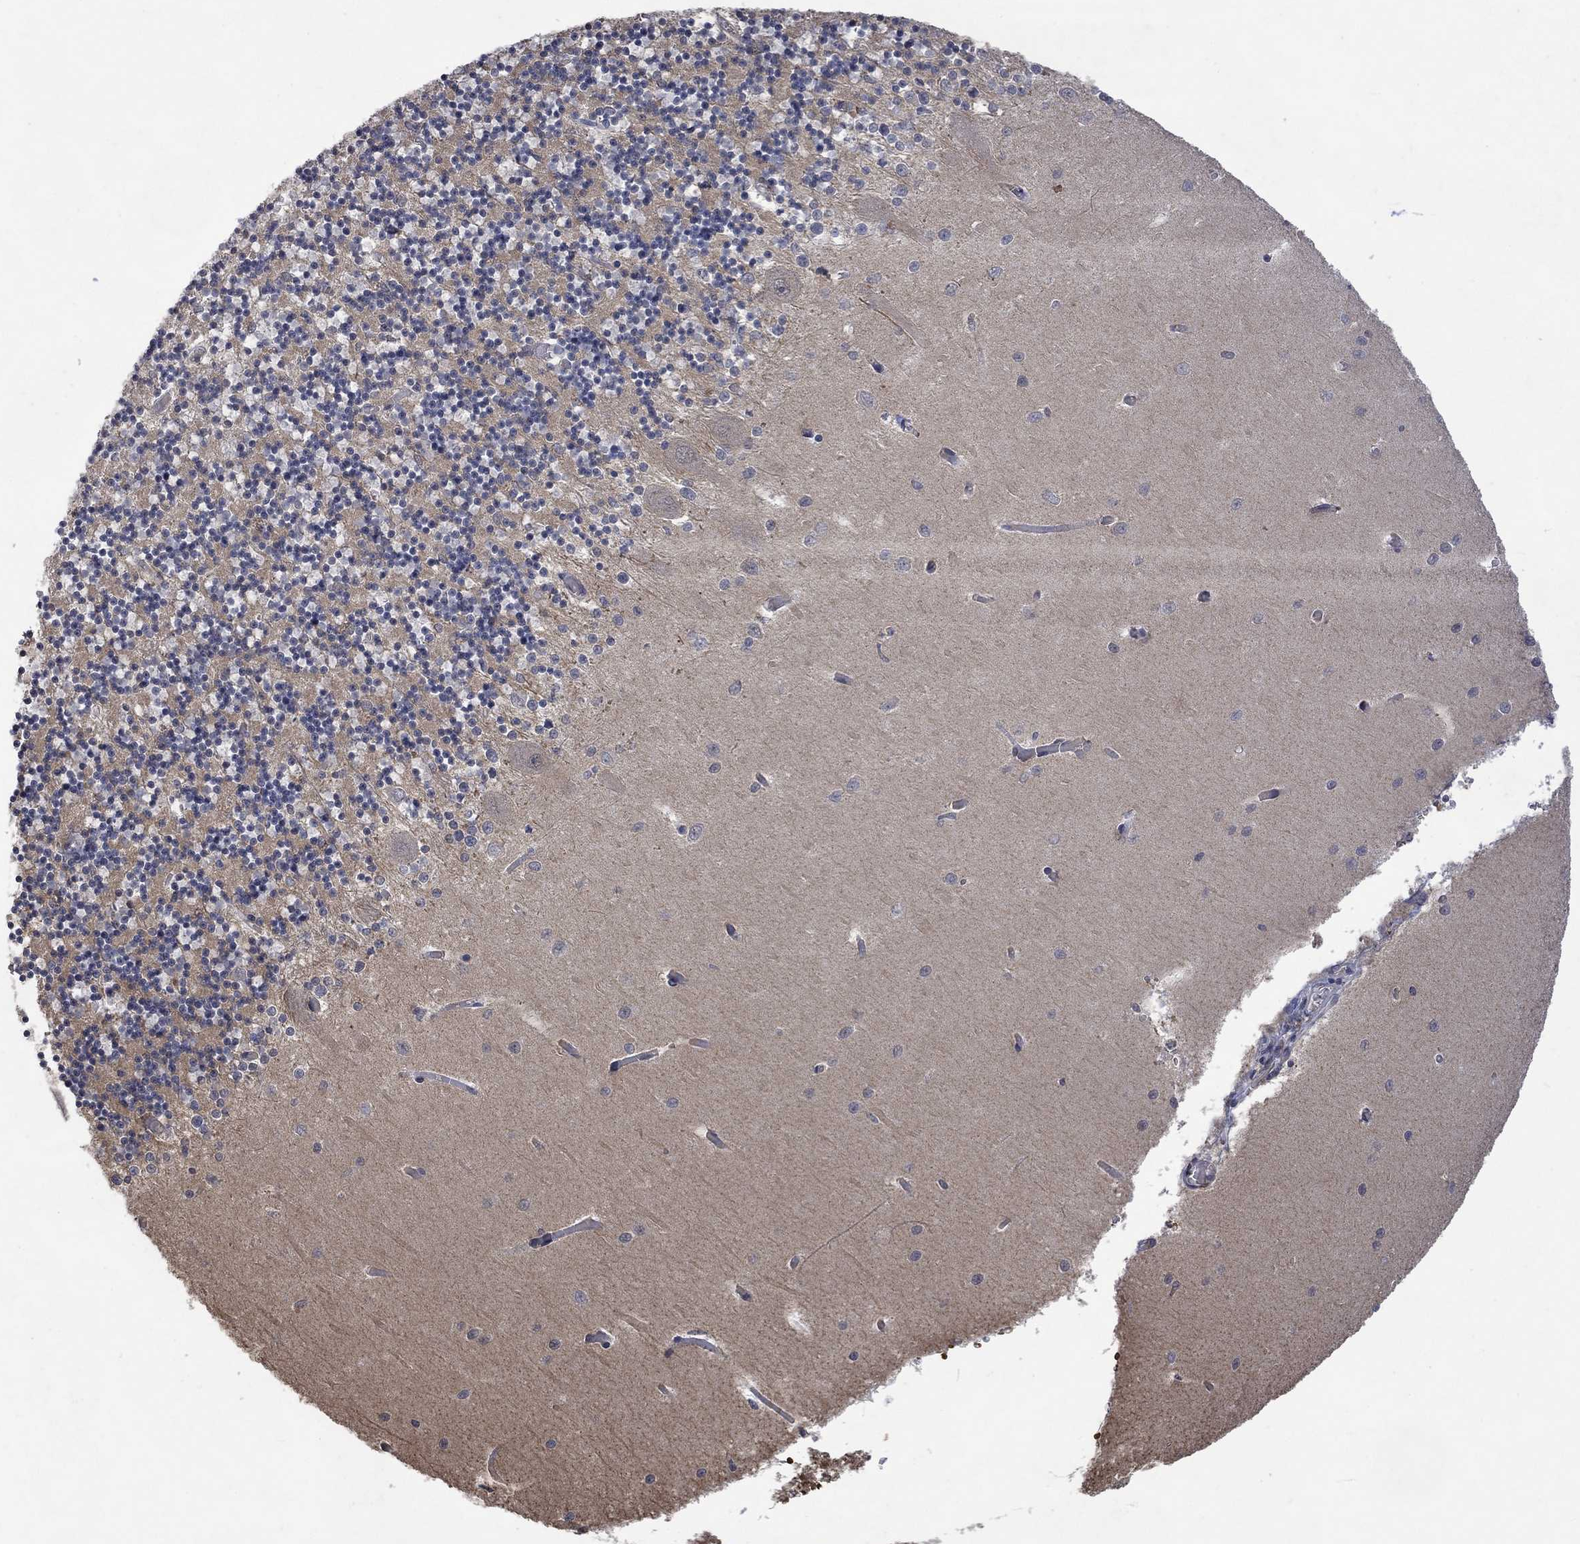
{"staining": {"intensity": "negative", "quantity": "none", "location": "none"}, "tissue": "cerebellum", "cell_type": "Cells in granular layer", "image_type": "normal", "snomed": [{"axis": "morphology", "description": "Normal tissue, NOS"}, {"axis": "topography", "description": "Cerebellum"}], "caption": "Immunohistochemistry image of unremarkable cerebellum stained for a protein (brown), which reveals no positivity in cells in granular layer. (DAB IHC, high magnification).", "gene": "GRIN2D", "patient": {"sex": "female", "age": 64}}